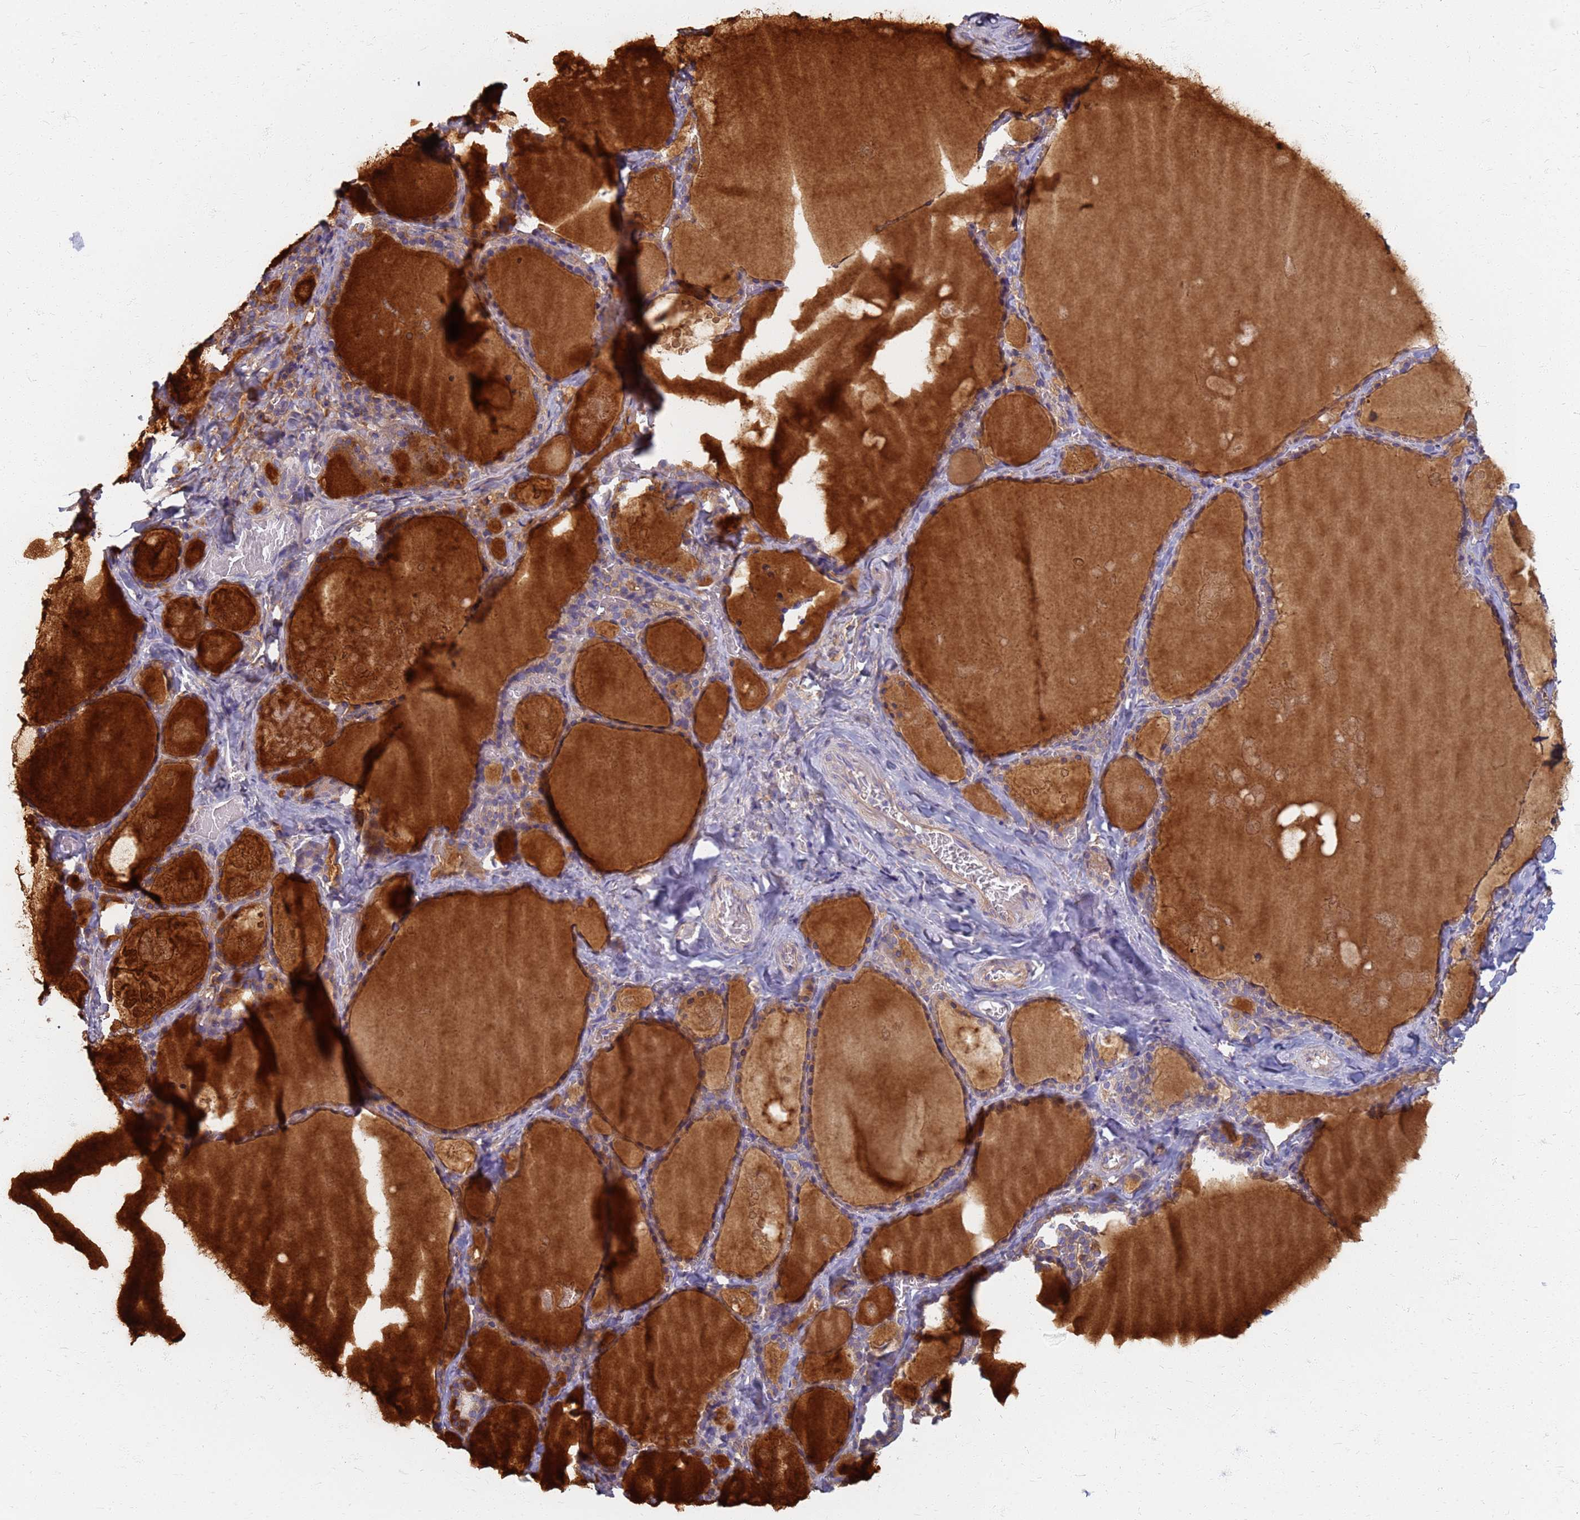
{"staining": {"intensity": "moderate", "quantity": ">75%", "location": "cytoplasmic/membranous"}, "tissue": "thyroid gland", "cell_type": "Glandular cells", "image_type": "normal", "snomed": [{"axis": "morphology", "description": "Normal tissue, NOS"}, {"axis": "topography", "description": "Thyroid gland"}], "caption": "Thyroid gland stained for a protein exhibits moderate cytoplasmic/membranous positivity in glandular cells. (DAB = brown stain, brightfield microscopy at high magnification).", "gene": "EEA1", "patient": {"sex": "male", "age": 56}}